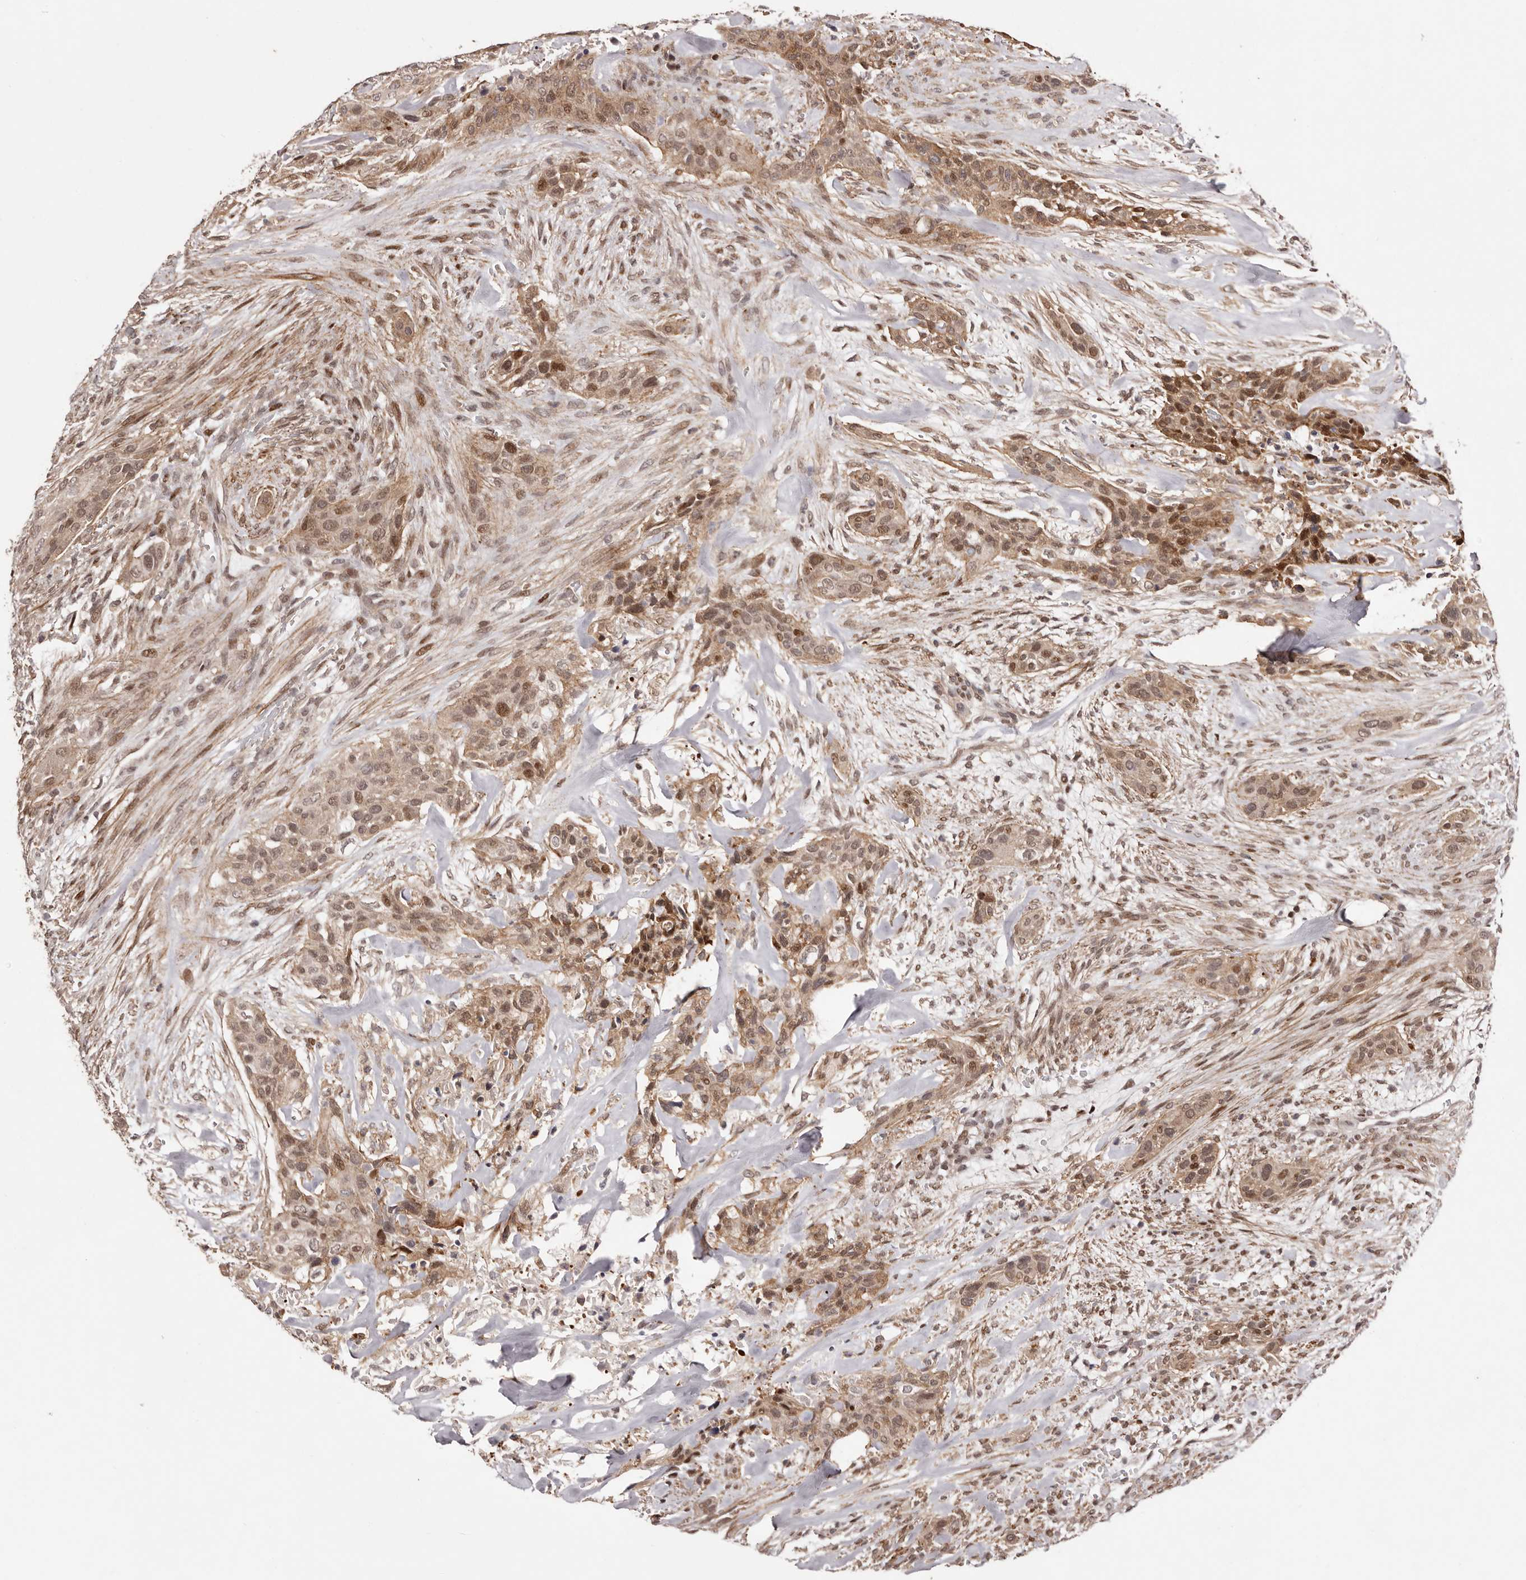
{"staining": {"intensity": "moderate", "quantity": ">75%", "location": "cytoplasmic/membranous,nuclear"}, "tissue": "urothelial cancer", "cell_type": "Tumor cells", "image_type": "cancer", "snomed": [{"axis": "morphology", "description": "Urothelial carcinoma, High grade"}, {"axis": "topography", "description": "Urinary bladder"}], "caption": "Approximately >75% of tumor cells in high-grade urothelial carcinoma reveal moderate cytoplasmic/membranous and nuclear protein expression as visualized by brown immunohistochemical staining.", "gene": "FBXO5", "patient": {"sex": "male", "age": 35}}